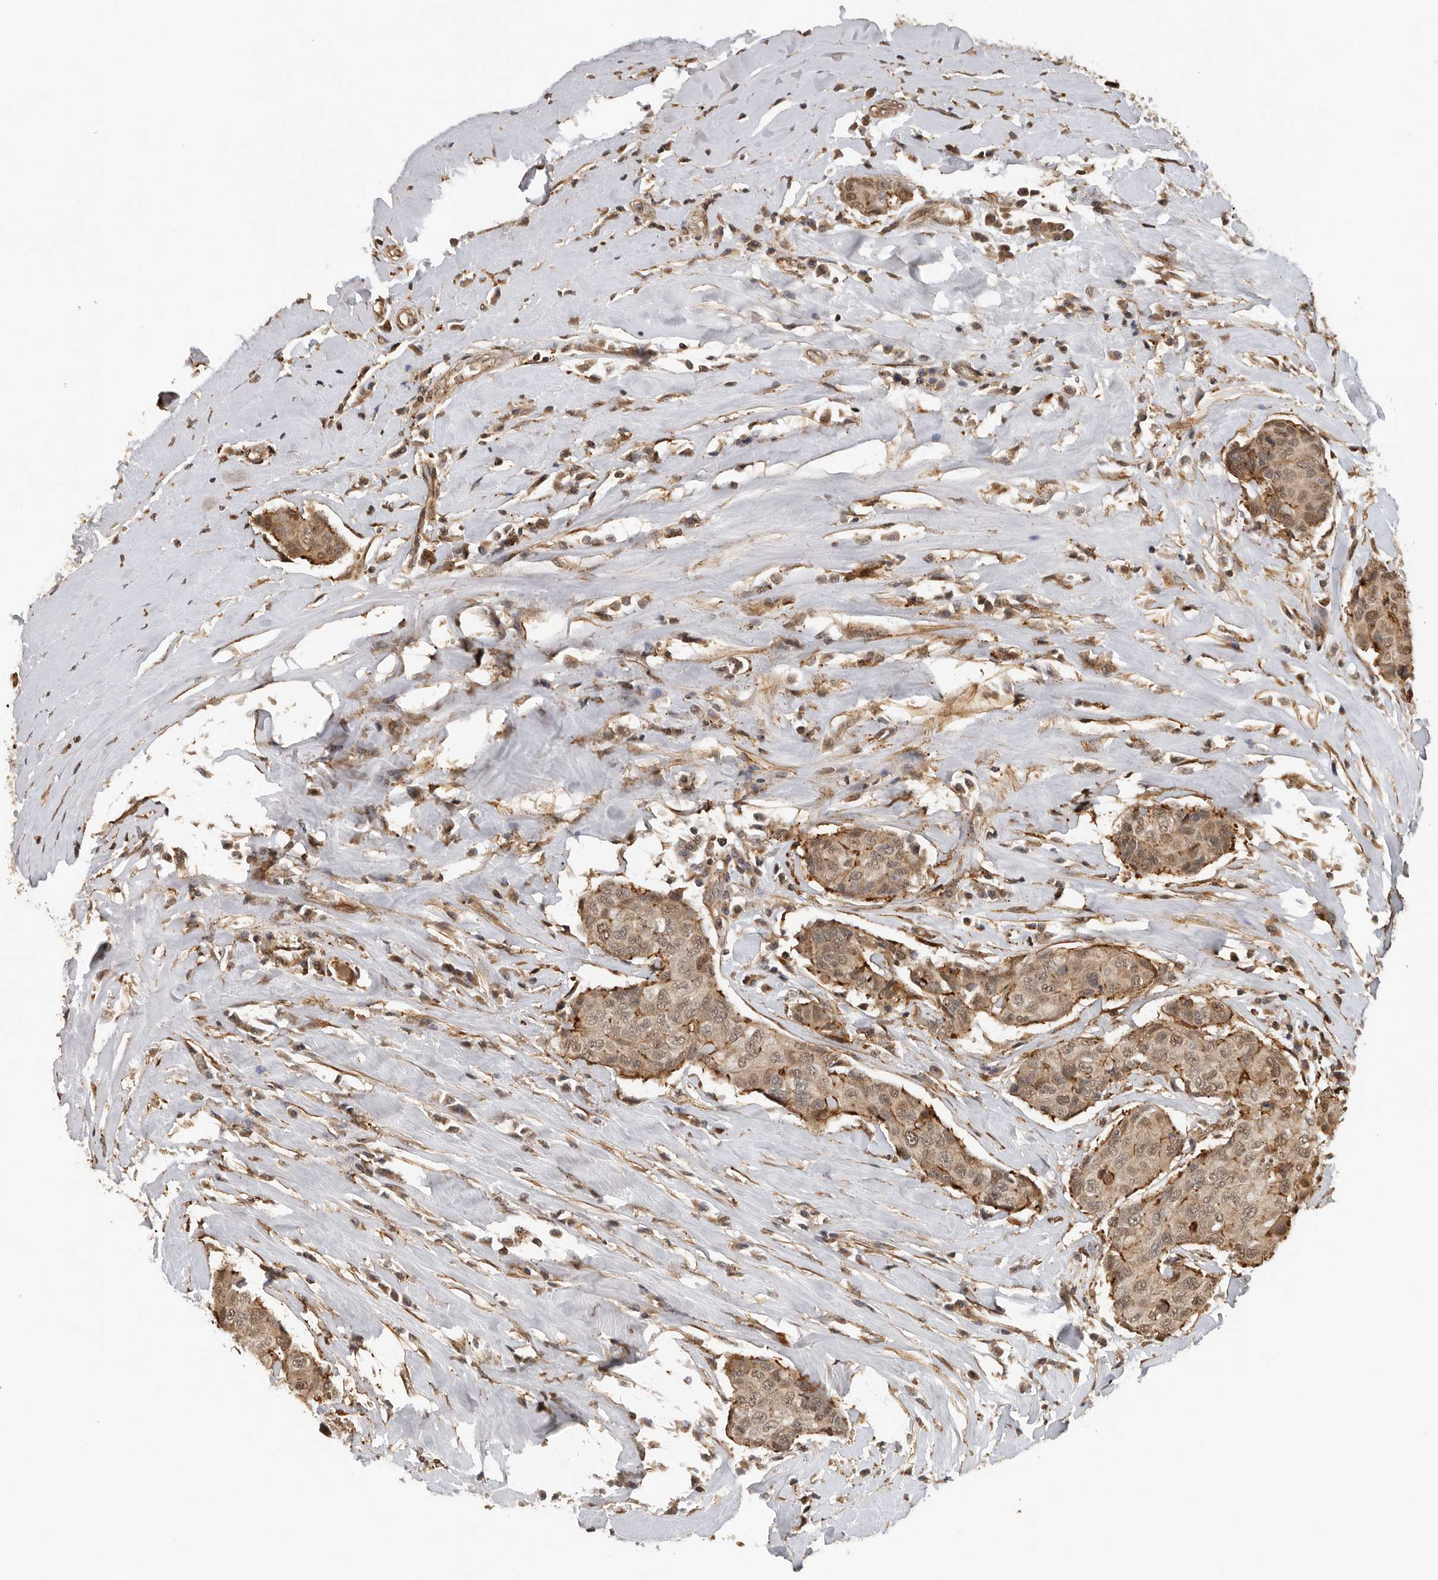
{"staining": {"intensity": "moderate", "quantity": ">75%", "location": "cytoplasmic/membranous,nuclear"}, "tissue": "breast cancer", "cell_type": "Tumor cells", "image_type": "cancer", "snomed": [{"axis": "morphology", "description": "Duct carcinoma"}, {"axis": "topography", "description": "Breast"}], "caption": "Breast intraductal carcinoma stained with a brown dye demonstrates moderate cytoplasmic/membranous and nuclear positive expression in about >75% of tumor cells.", "gene": "RNF157", "patient": {"sex": "female", "age": 80}}